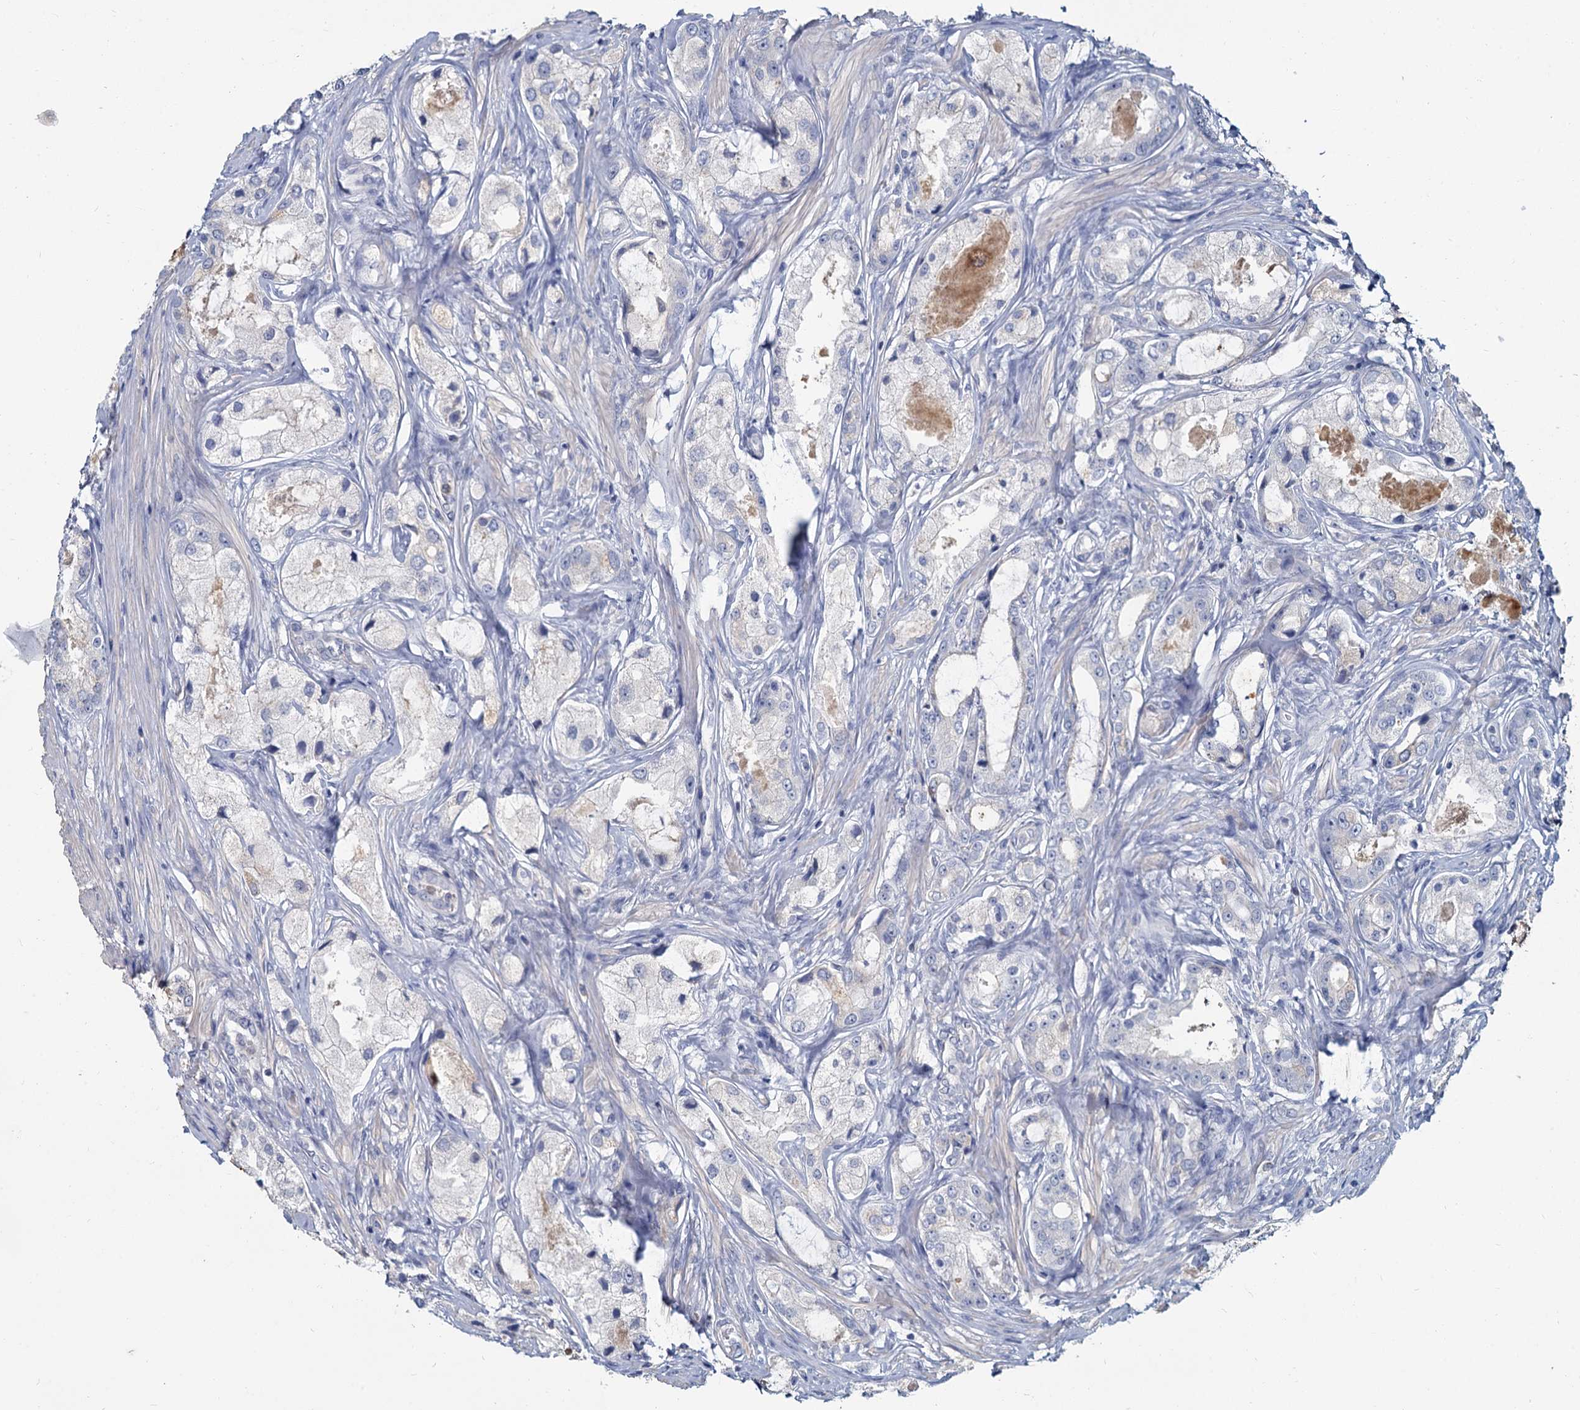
{"staining": {"intensity": "negative", "quantity": "none", "location": "none"}, "tissue": "prostate cancer", "cell_type": "Tumor cells", "image_type": "cancer", "snomed": [{"axis": "morphology", "description": "Adenocarcinoma, Low grade"}, {"axis": "topography", "description": "Prostate"}], "caption": "Immunohistochemistry image of neoplastic tissue: human prostate low-grade adenocarcinoma stained with DAB (3,3'-diaminobenzidine) demonstrates no significant protein expression in tumor cells.", "gene": "ACSM3", "patient": {"sex": "male", "age": 68}}